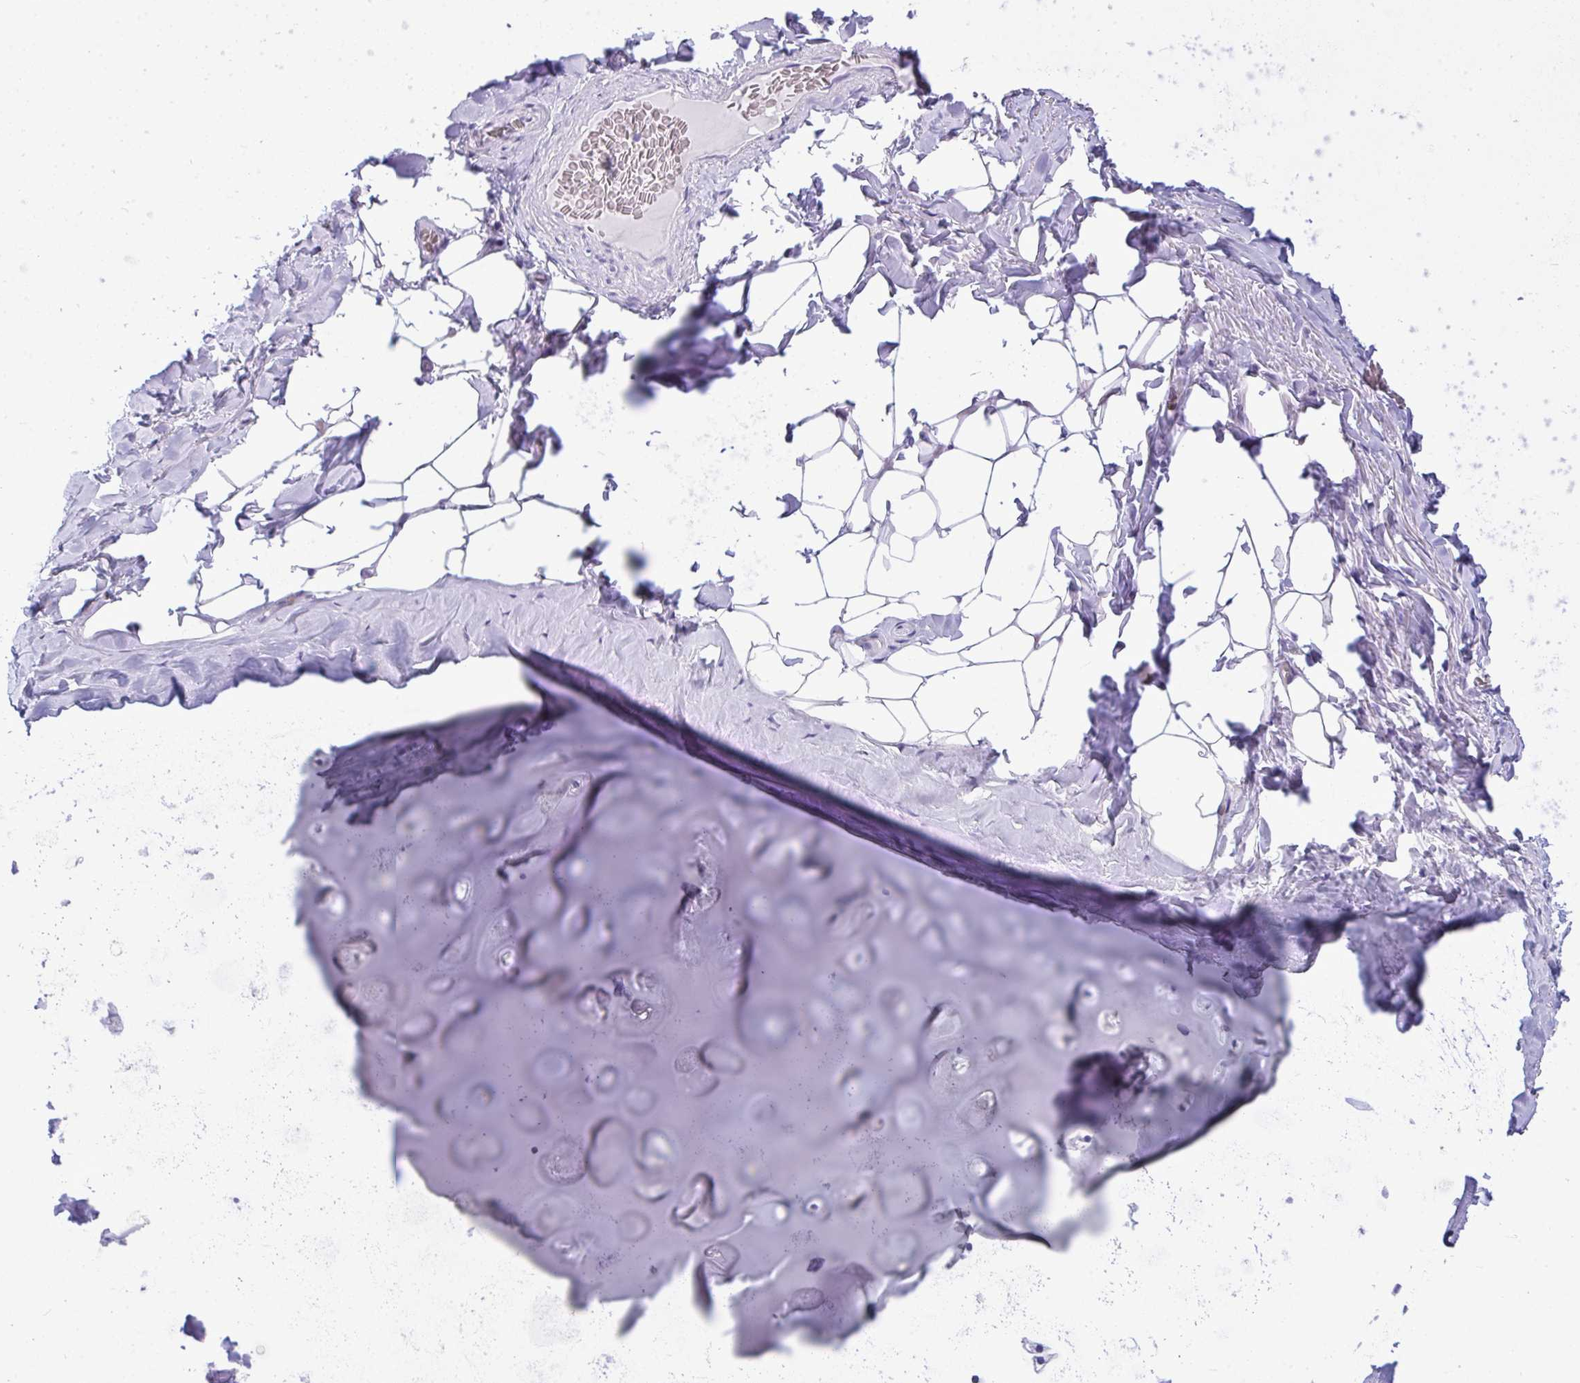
{"staining": {"intensity": "negative", "quantity": "none", "location": "none"}, "tissue": "adipose tissue", "cell_type": "Adipocytes", "image_type": "normal", "snomed": [{"axis": "morphology", "description": "Normal tissue, NOS"}, {"axis": "topography", "description": "Cartilage tissue"}, {"axis": "topography", "description": "Bronchus"}, {"axis": "topography", "description": "Peripheral nerve tissue"}], "caption": "Histopathology image shows no significant protein positivity in adipocytes of benign adipose tissue. (DAB immunohistochemistry (IHC) with hematoxylin counter stain).", "gene": "PRM2", "patient": {"sex": "male", "age": 67}}